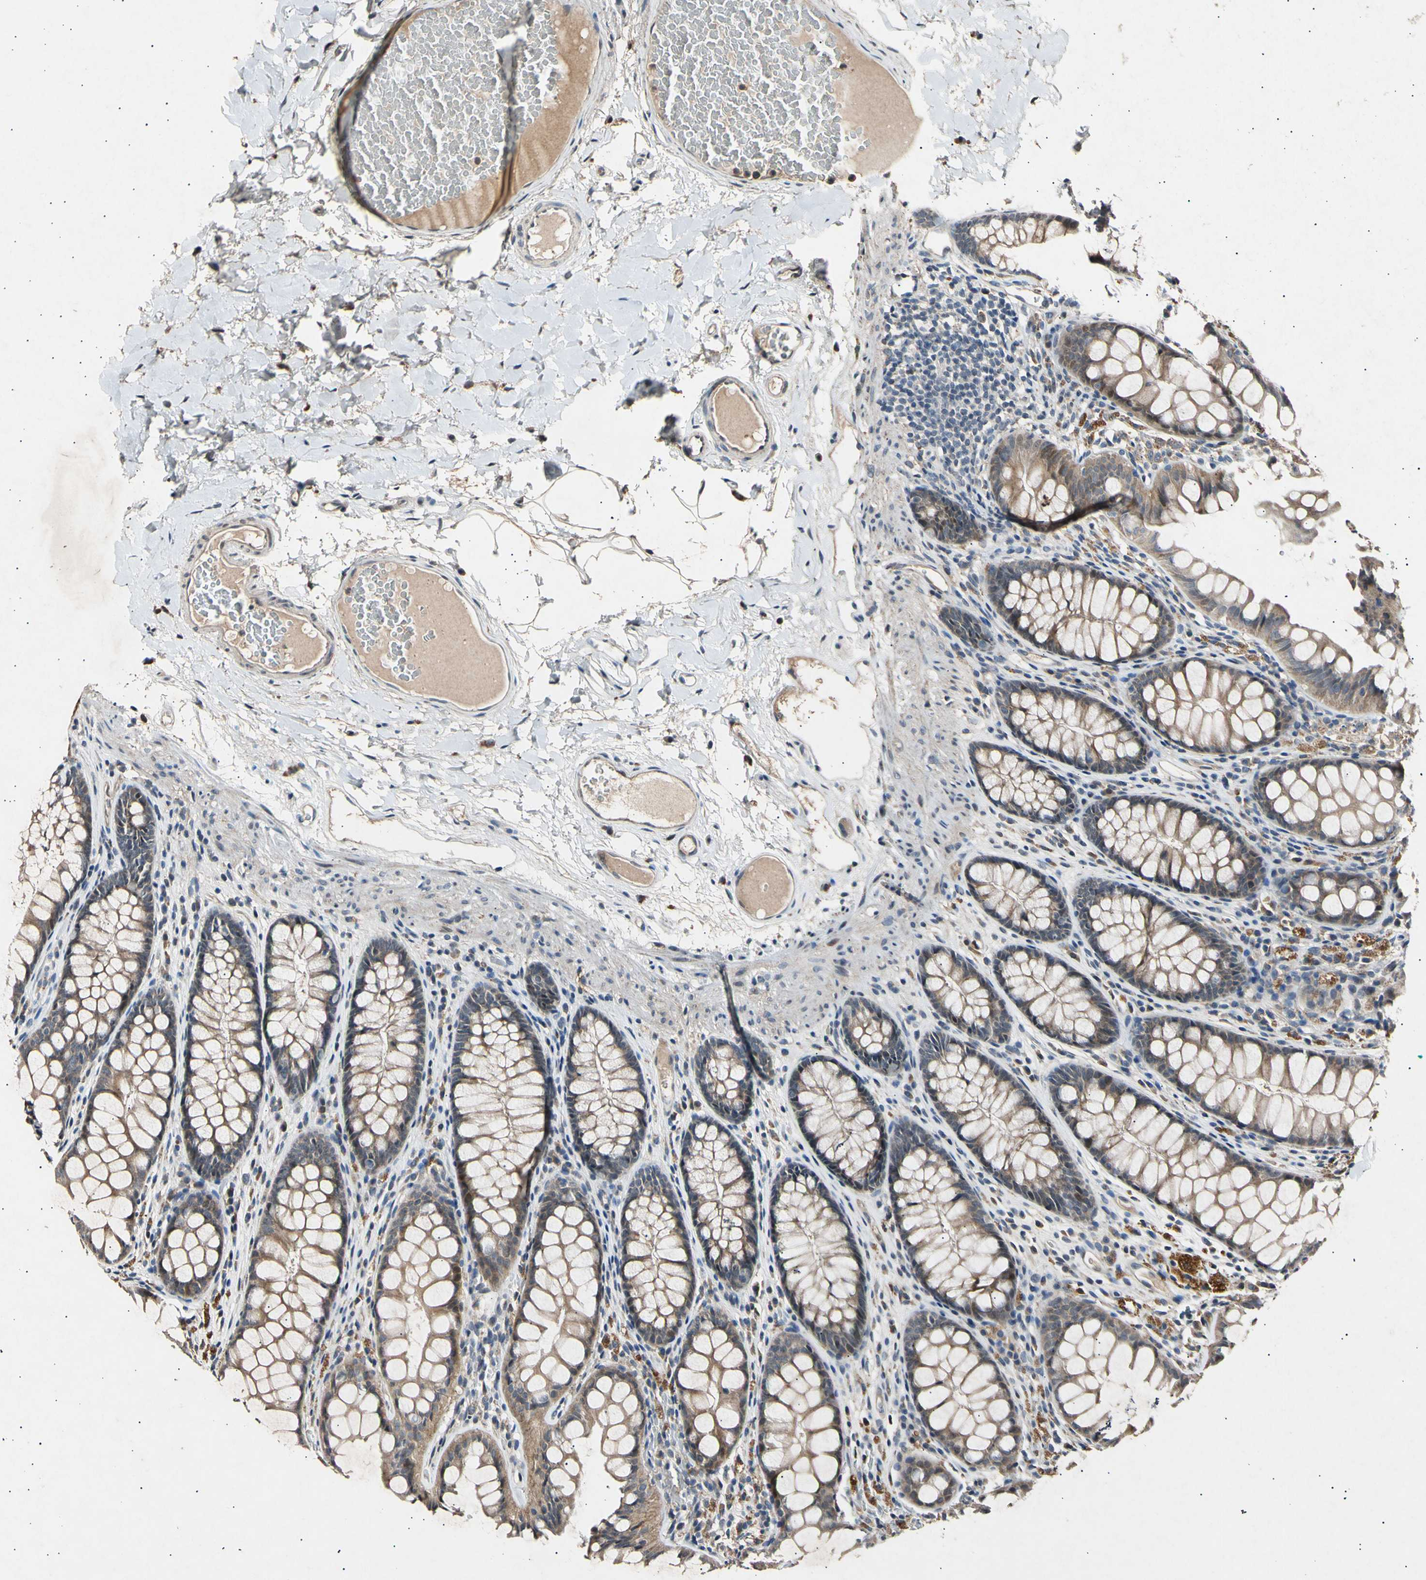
{"staining": {"intensity": "weak", "quantity": "25%-75%", "location": "cytoplasmic/membranous"}, "tissue": "colon", "cell_type": "Endothelial cells", "image_type": "normal", "snomed": [{"axis": "morphology", "description": "Normal tissue, NOS"}, {"axis": "topography", "description": "Colon"}], "caption": "IHC (DAB (3,3'-diaminobenzidine)) staining of unremarkable human colon exhibits weak cytoplasmic/membranous protein staining in about 25%-75% of endothelial cells. Nuclei are stained in blue.", "gene": "ADCY3", "patient": {"sex": "female", "age": 55}}